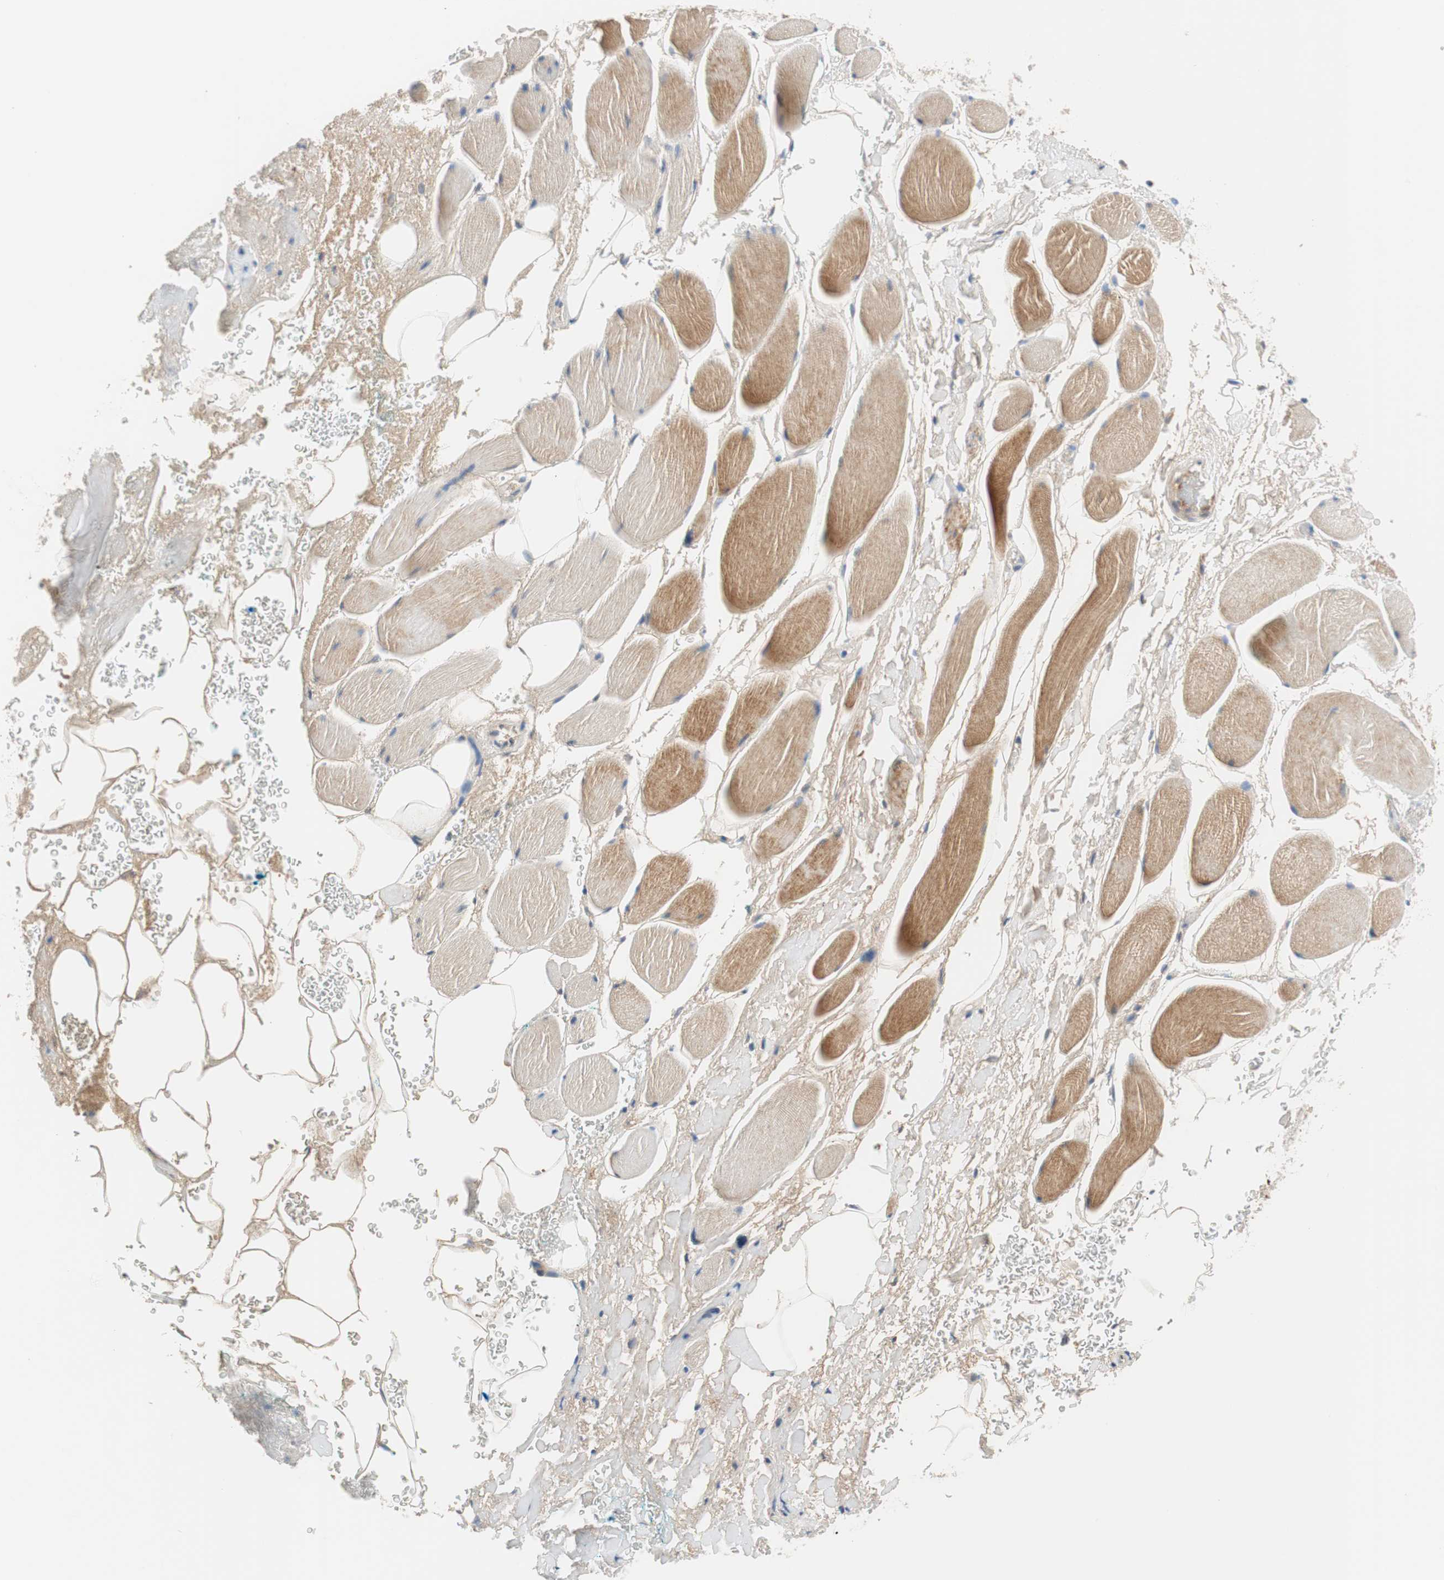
{"staining": {"intensity": "moderate", "quantity": ">75%", "location": "cytoplasmic/membranous"}, "tissue": "adipose tissue", "cell_type": "Adipocytes", "image_type": "normal", "snomed": [{"axis": "morphology", "description": "Normal tissue, NOS"}, {"axis": "topography", "description": "Soft tissue"}, {"axis": "topography", "description": "Peripheral nerve tissue"}], "caption": "Immunohistochemical staining of normal adipose tissue shows medium levels of moderate cytoplasmic/membranous staining in about >75% of adipocytes.", "gene": "RBP4", "patient": {"sex": "female", "age": 71}}